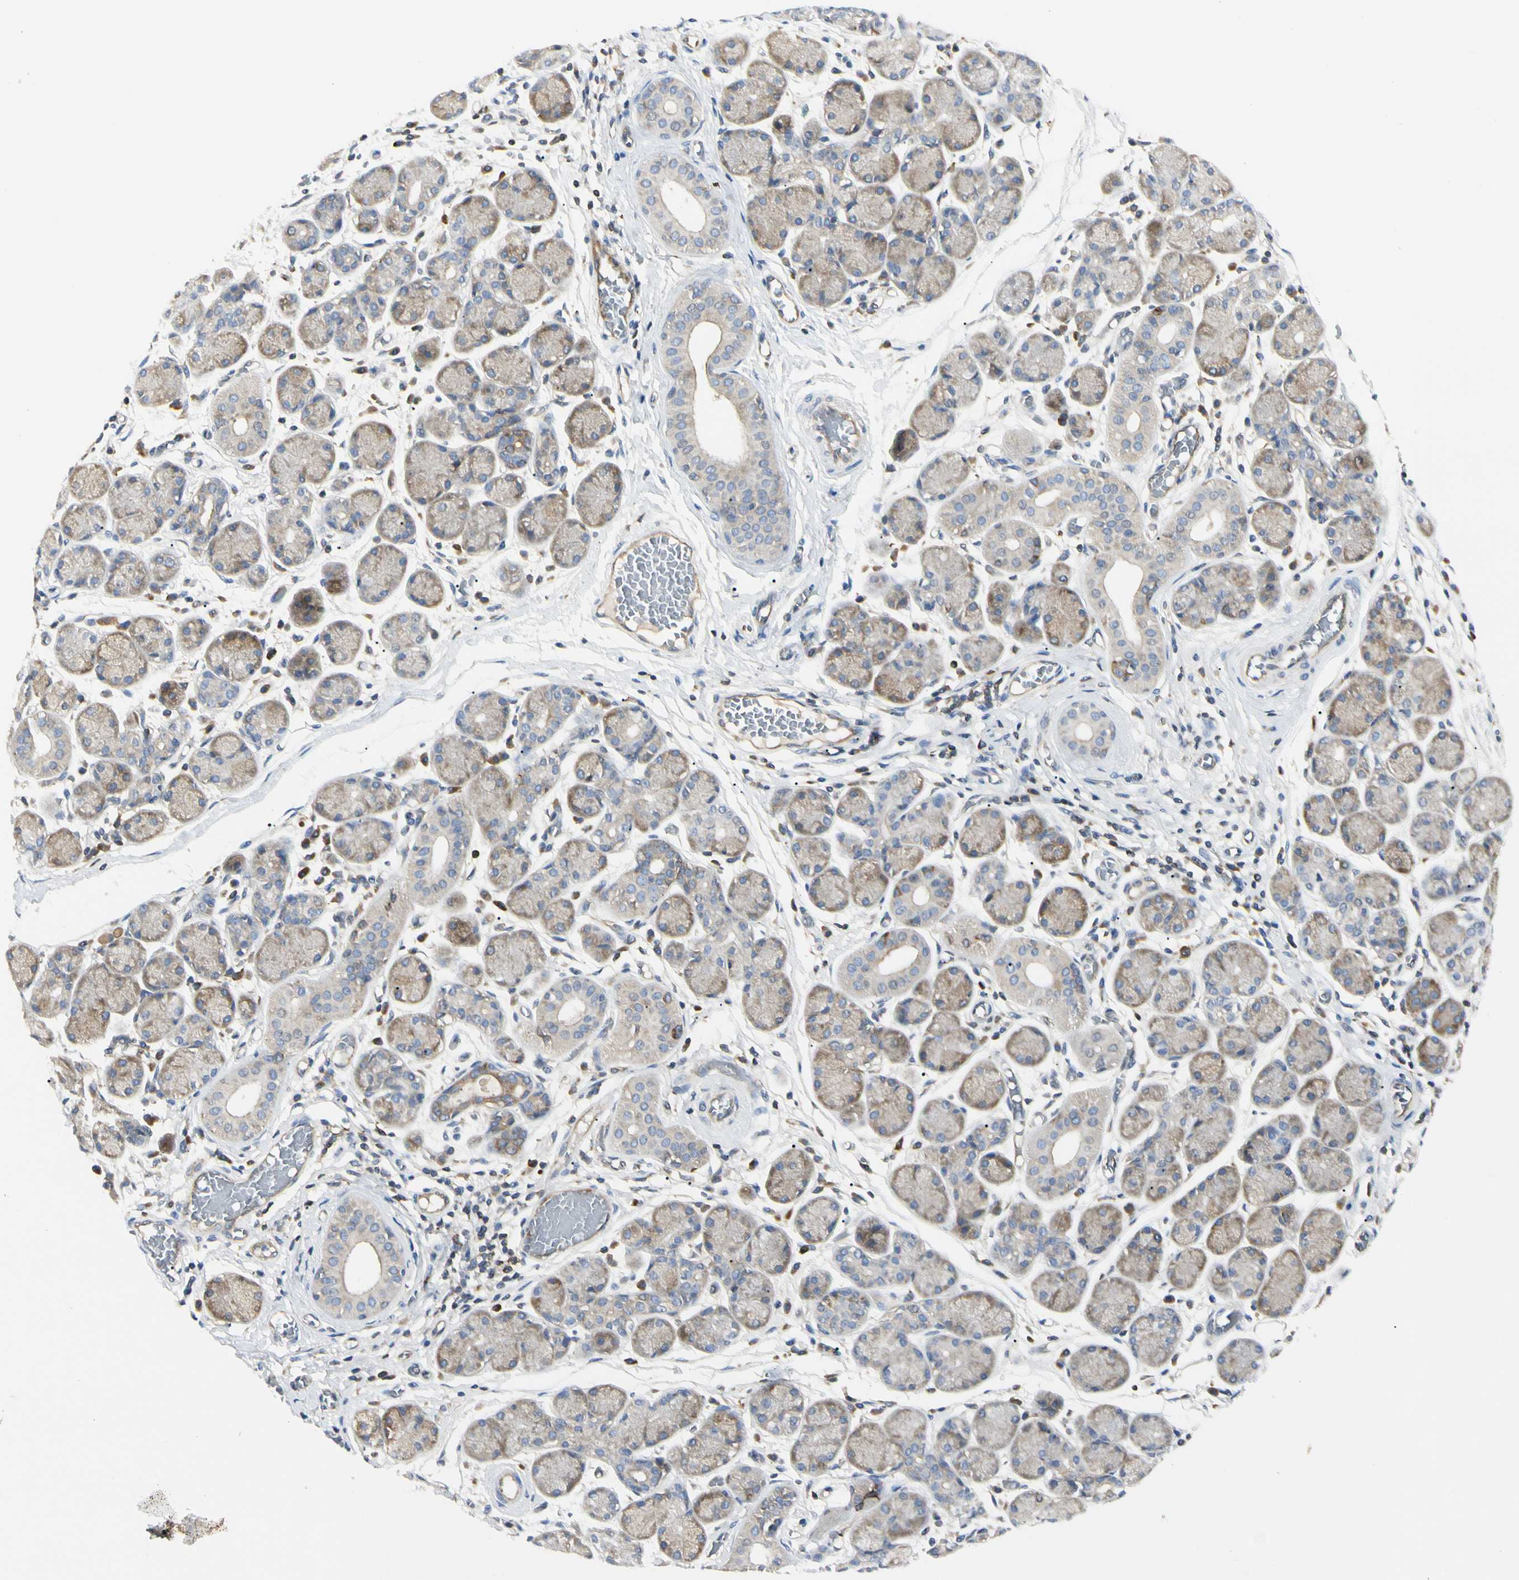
{"staining": {"intensity": "moderate", "quantity": "25%-75%", "location": "cytoplasmic/membranous"}, "tissue": "salivary gland", "cell_type": "Glandular cells", "image_type": "normal", "snomed": [{"axis": "morphology", "description": "Normal tissue, NOS"}, {"axis": "topography", "description": "Salivary gland"}], "caption": "This micrograph displays IHC staining of unremarkable human salivary gland, with medium moderate cytoplasmic/membranous positivity in about 25%-75% of glandular cells.", "gene": "NFKB2", "patient": {"sex": "female", "age": 24}}